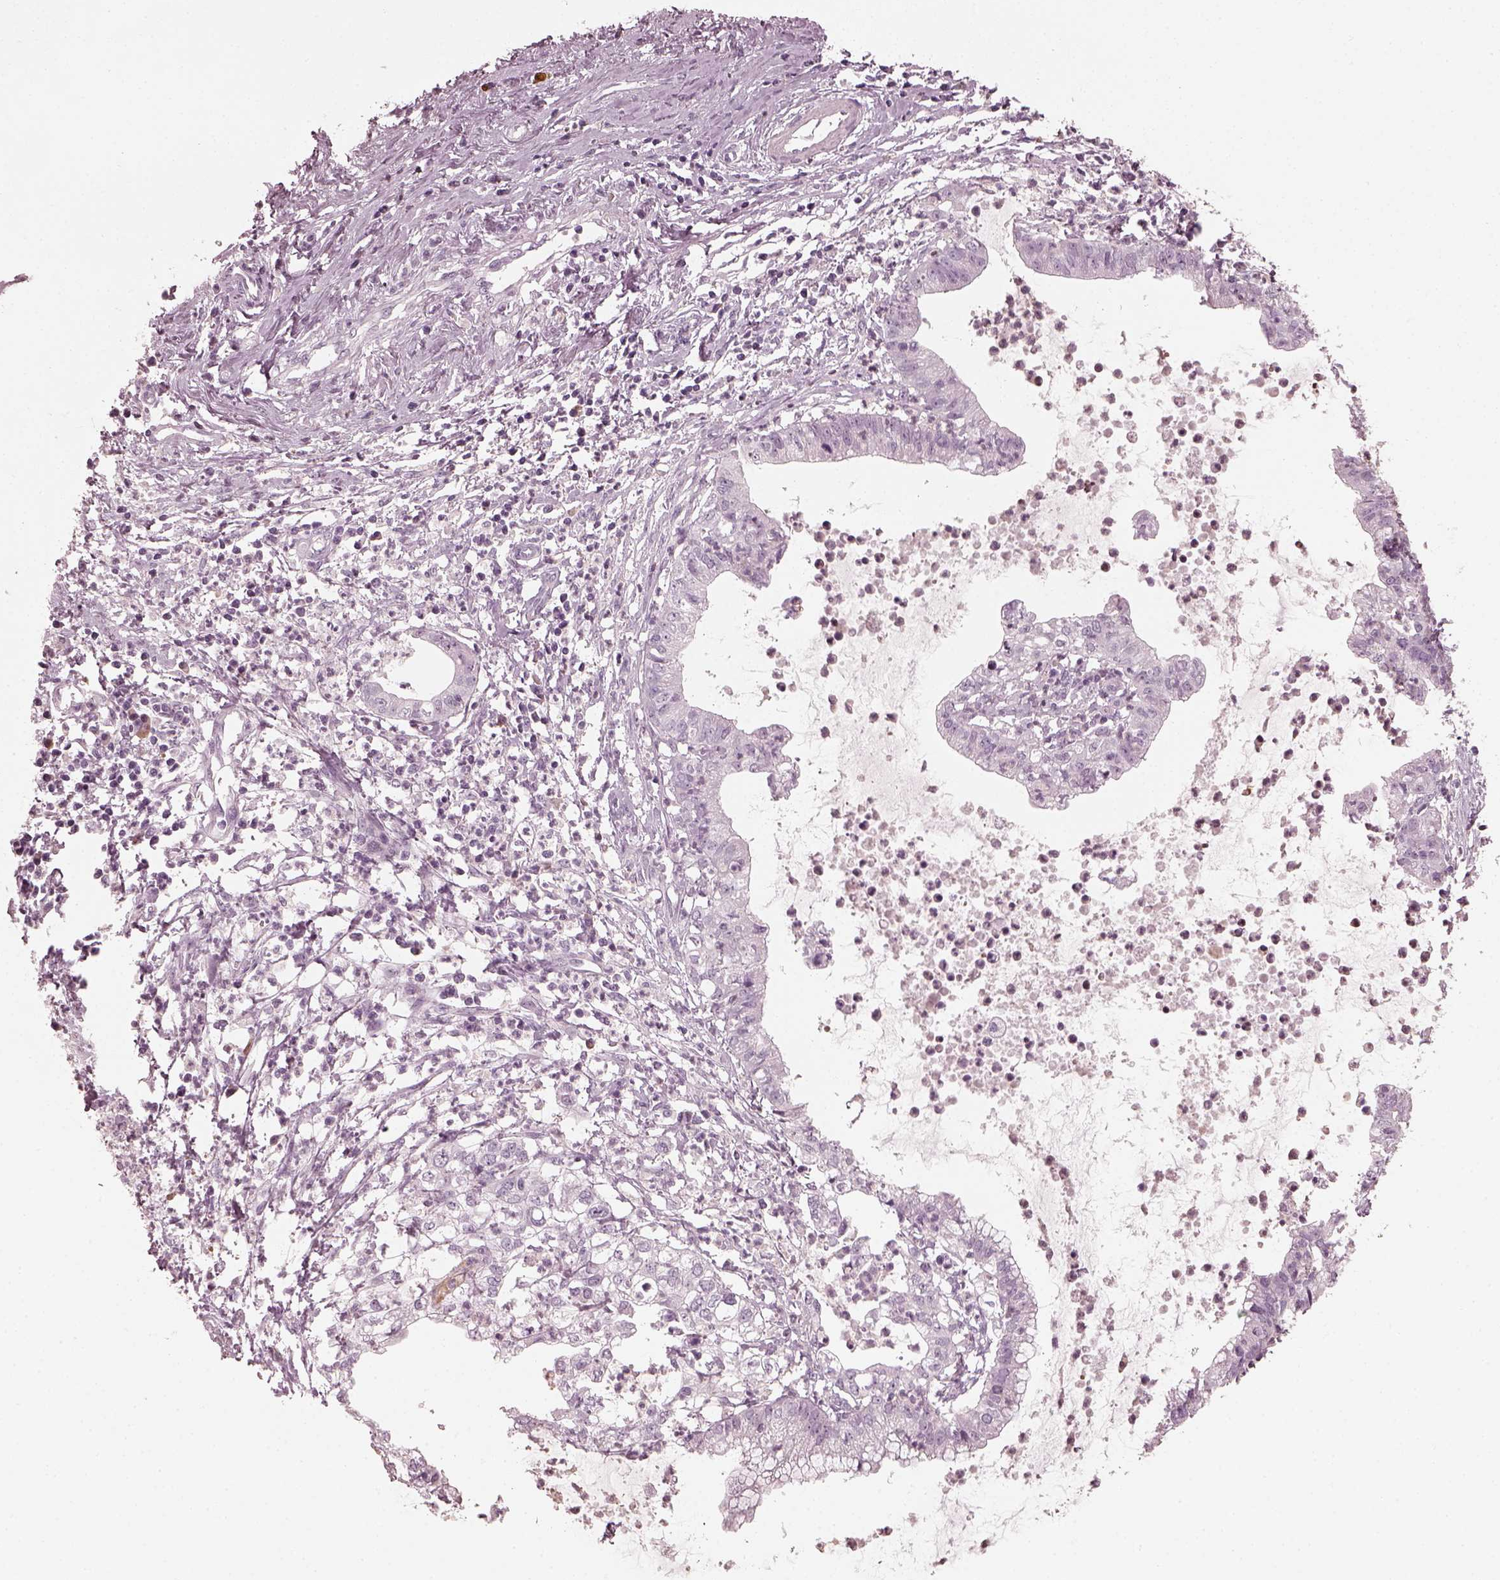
{"staining": {"intensity": "negative", "quantity": "none", "location": "none"}, "tissue": "cervical cancer", "cell_type": "Tumor cells", "image_type": "cancer", "snomed": [{"axis": "morphology", "description": "Normal tissue, NOS"}, {"axis": "morphology", "description": "Adenocarcinoma, NOS"}, {"axis": "topography", "description": "Cervix"}], "caption": "IHC micrograph of human cervical cancer (adenocarcinoma) stained for a protein (brown), which exhibits no expression in tumor cells.", "gene": "OPTC", "patient": {"sex": "female", "age": 38}}